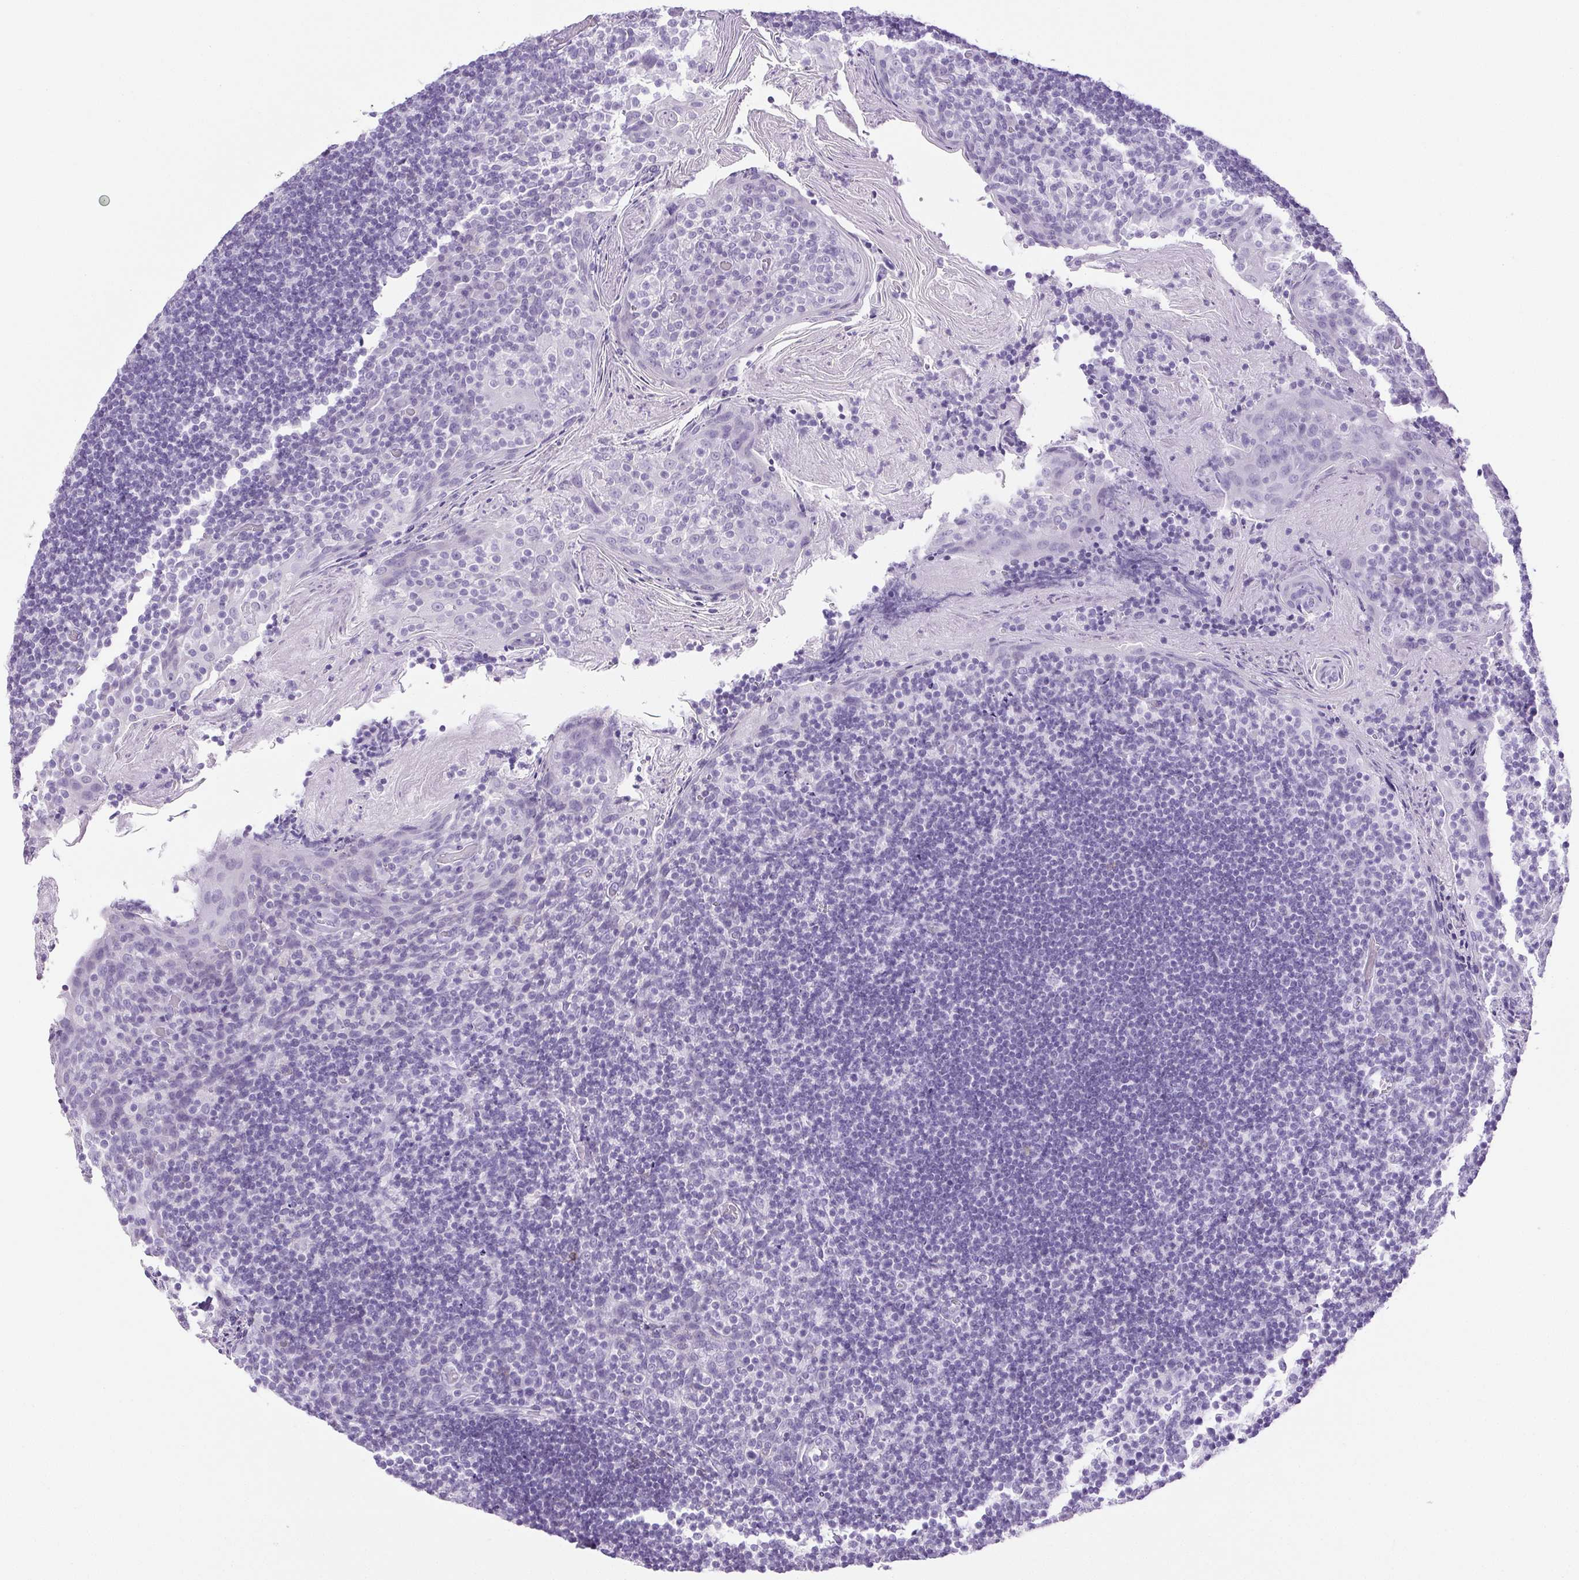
{"staining": {"intensity": "negative", "quantity": "none", "location": "none"}, "tissue": "tonsil", "cell_type": "Germinal center cells", "image_type": "normal", "snomed": [{"axis": "morphology", "description": "Normal tissue, NOS"}, {"axis": "topography", "description": "Tonsil"}], "caption": "Germinal center cells show no significant protein staining in benign tonsil. The staining is performed using DAB brown chromogen with nuclei counter-stained in using hematoxylin.", "gene": "HLA", "patient": {"sex": "female", "age": 10}}